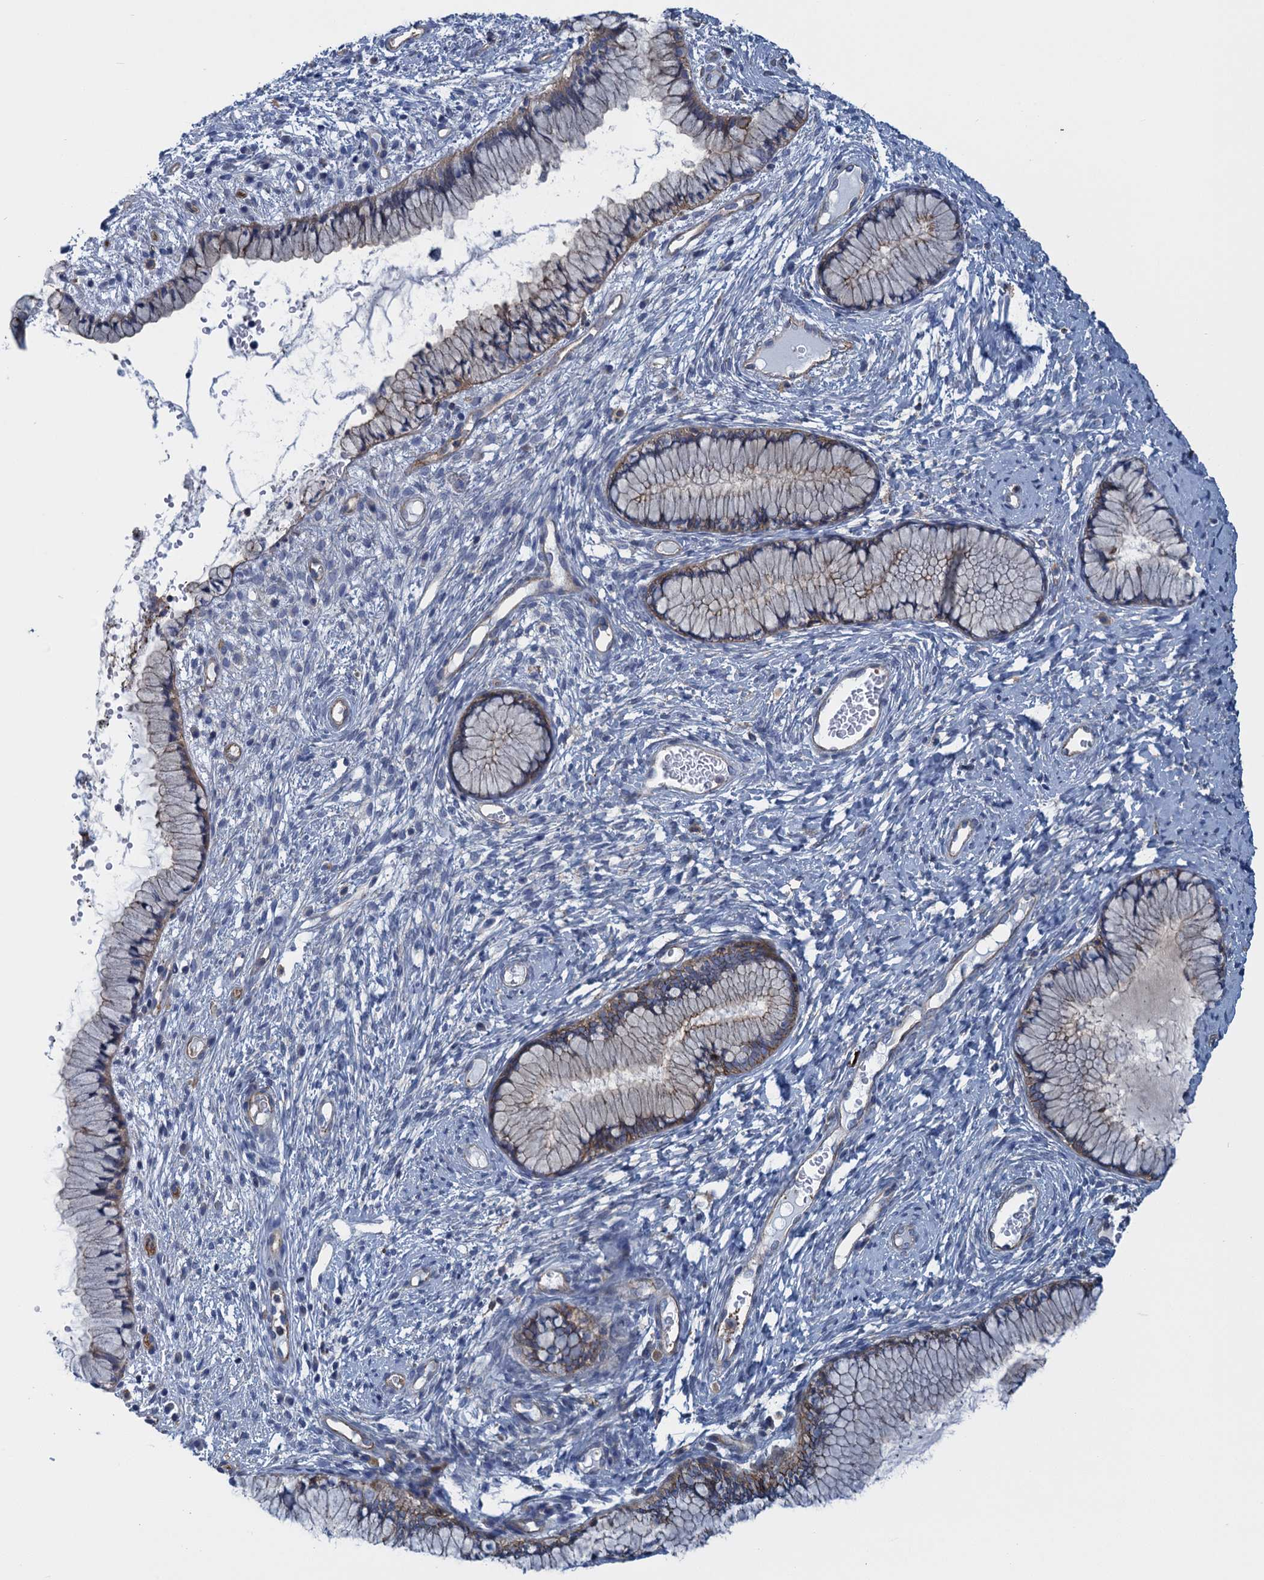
{"staining": {"intensity": "moderate", "quantity": "25%-75%", "location": "cytoplasmic/membranous"}, "tissue": "cervix", "cell_type": "Glandular cells", "image_type": "normal", "snomed": [{"axis": "morphology", "description": "Normal tissue, NOS"}, {"axis": "topography", "description": "Cervix"}], "caption": "Immunohistochemistry (IHC) staining of normal cervix, which demonstrates medium levels of moderate cytoplasmic/membranous positivity in about 25%-75% of glandular cells indicating moderate cytoplasmic/membranous protein expression. The staining was performed using DAB (brown) for protein detection and nuclei were counterstained in hematoxylin (blue).", "gene": "PROSER2", "patient": {"sex": "female", "age": 42}}